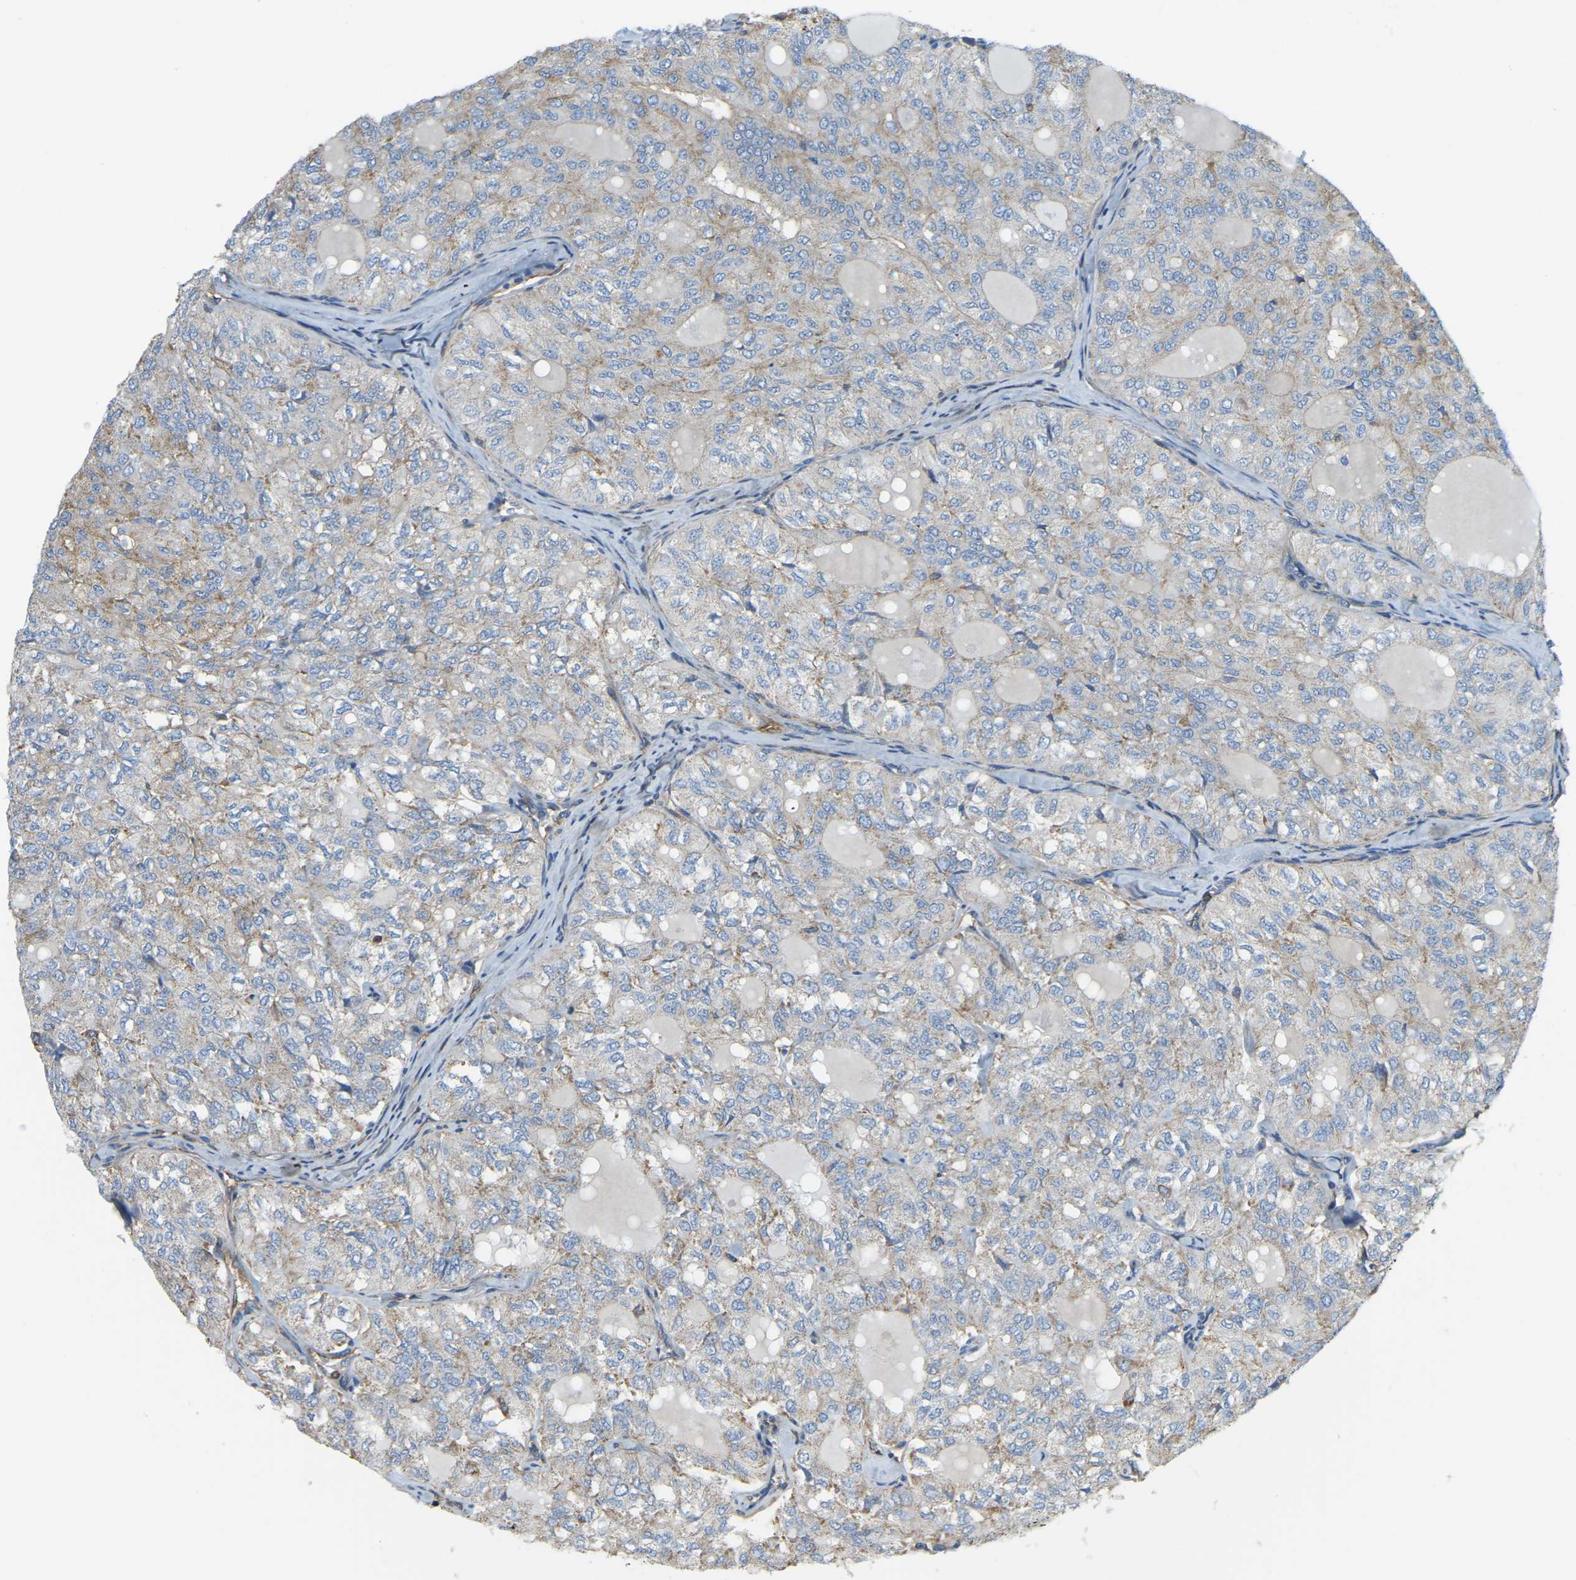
{"staining": {"intensity": "moderate", "quantity": "25%-75%", "location": "cytoplasmic/membranous"}, "tissue": "thyroid cancer", "cell_type": "Tumor cells", "image_type": "cancer", "snomed": [{"axis": "morphology", "description": "Follicular adenoma carcinoma, NOS"}, {"axis": "topography", "description": "Thyroid gland"}], "caption": "Brown immunohistochemical staining in human follicular adenoma carcinoma (thyroid) displays moderate cytoplasmic/membranous positivity in approximately 25%-75% of tumor cells.", "gene": "AHNAK", "patient": {"sex": "male", "age": 75}}